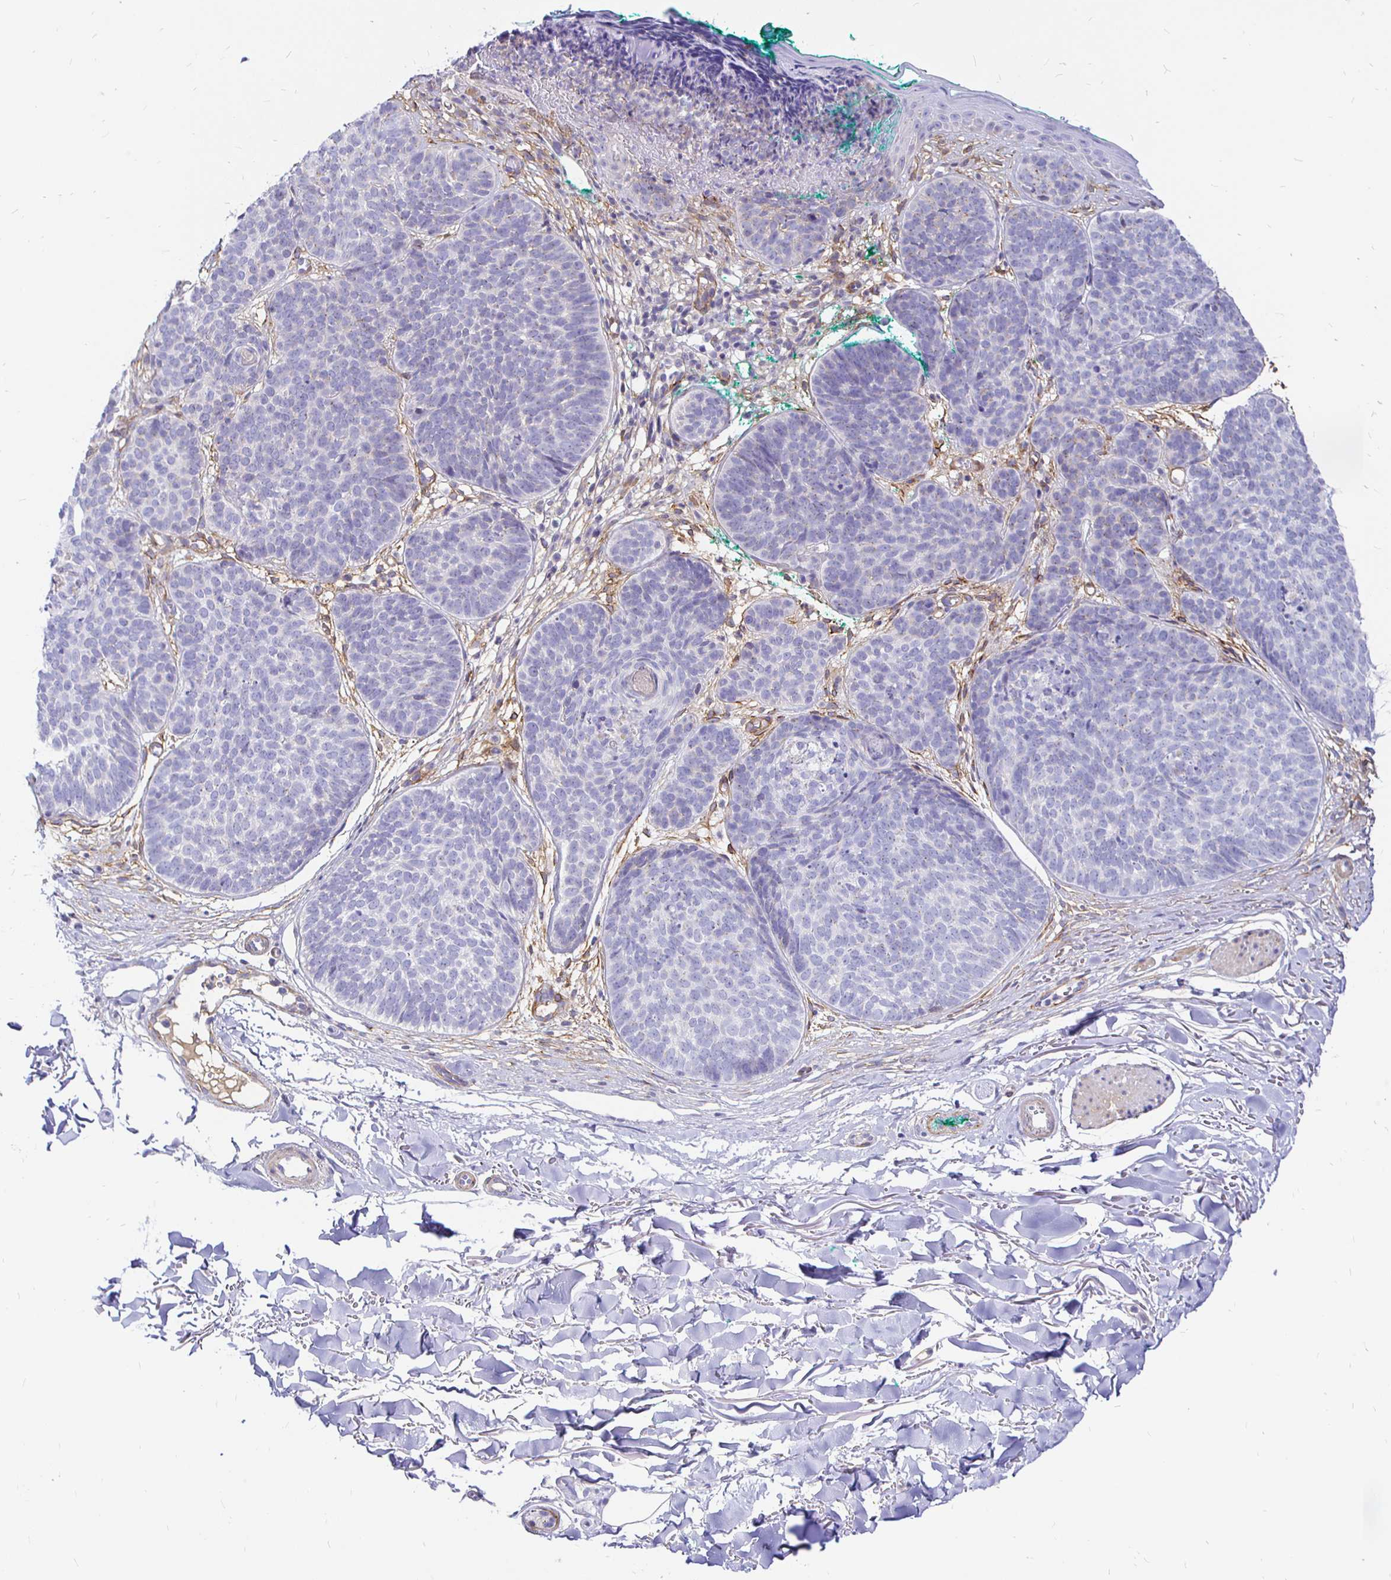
{"staining": {"intensity": "negative", "quantity": "none", "location": "none"}, "tissue": "skin cancer", "cell_type": "Tumor cells", "image_type": "cancer", "snomed": [{"axis": "morphology", "description": "Basal cell carcinoma"}, {"axis": "topography", "description": "Skin"}, {"axis": "topography", "description": "Skin of neck"}, {"axis": "topography", "description": "Skin of shoulder"}, {"axis": "topography", "description": "Skin of back"}], "caption": "Tumor cells are negative for protein expression in human skin cancer.", "gene": "PALM2AKAP2", "patient": {"sex": "male", "age": 80}}